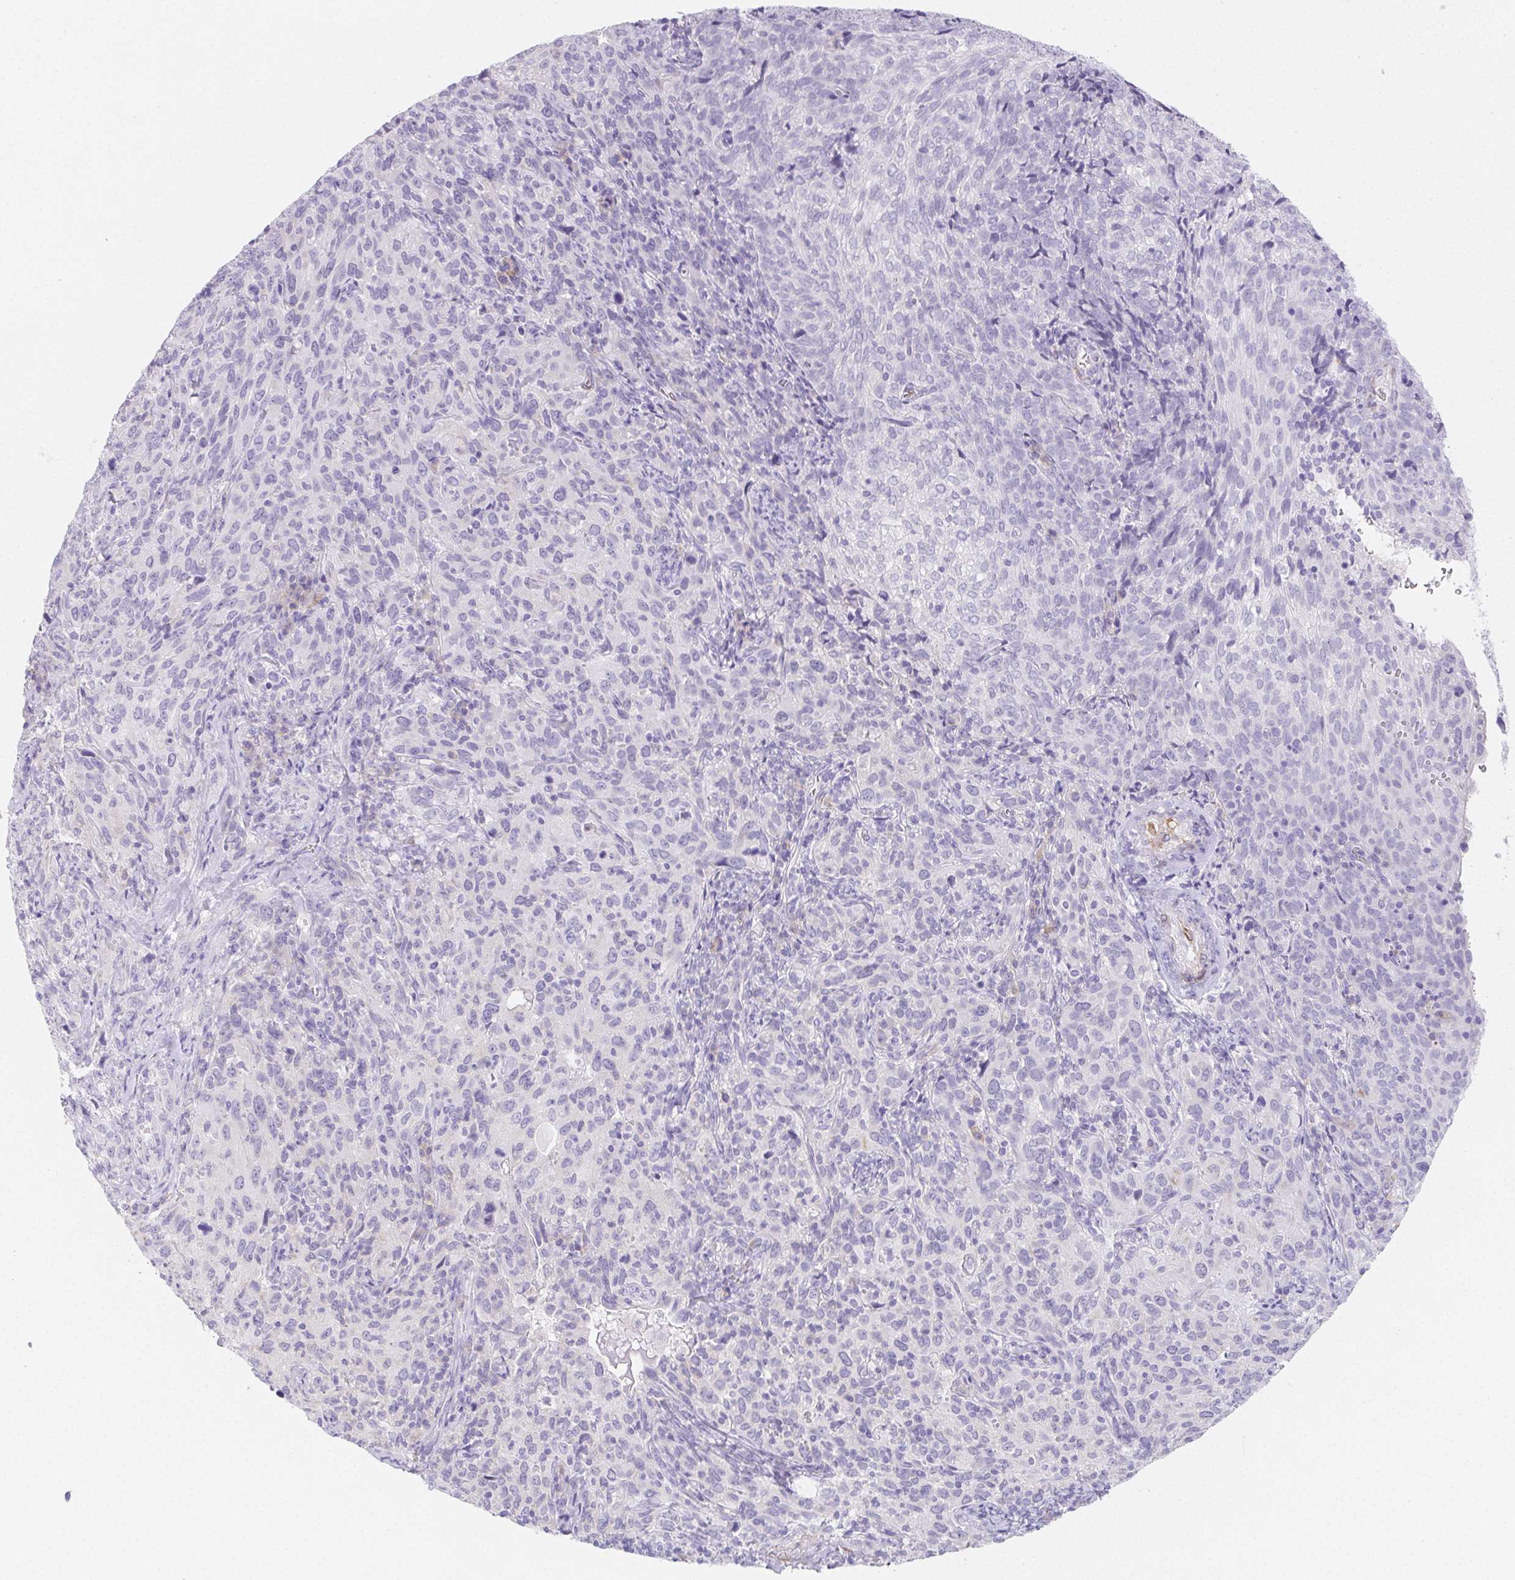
{"staining": {"intensity": "negative", "quantity": "none", "location": "none"}, "tissue": "cervical cancer", "cell_type": "Tumor cells", "image_type": "cancer", "snomed": [{"axis": "morphology", "description": "Squamous cell carcinoma, NOS"}, {"axis": "topography", "description": "Cervix"}], "caption": "The histopathology image demonstrates no significant expression in tumor cells of cervical squamous cell carcinoma.", "gene": "HRC", "patient": {"sex": "female", "age": 51}}